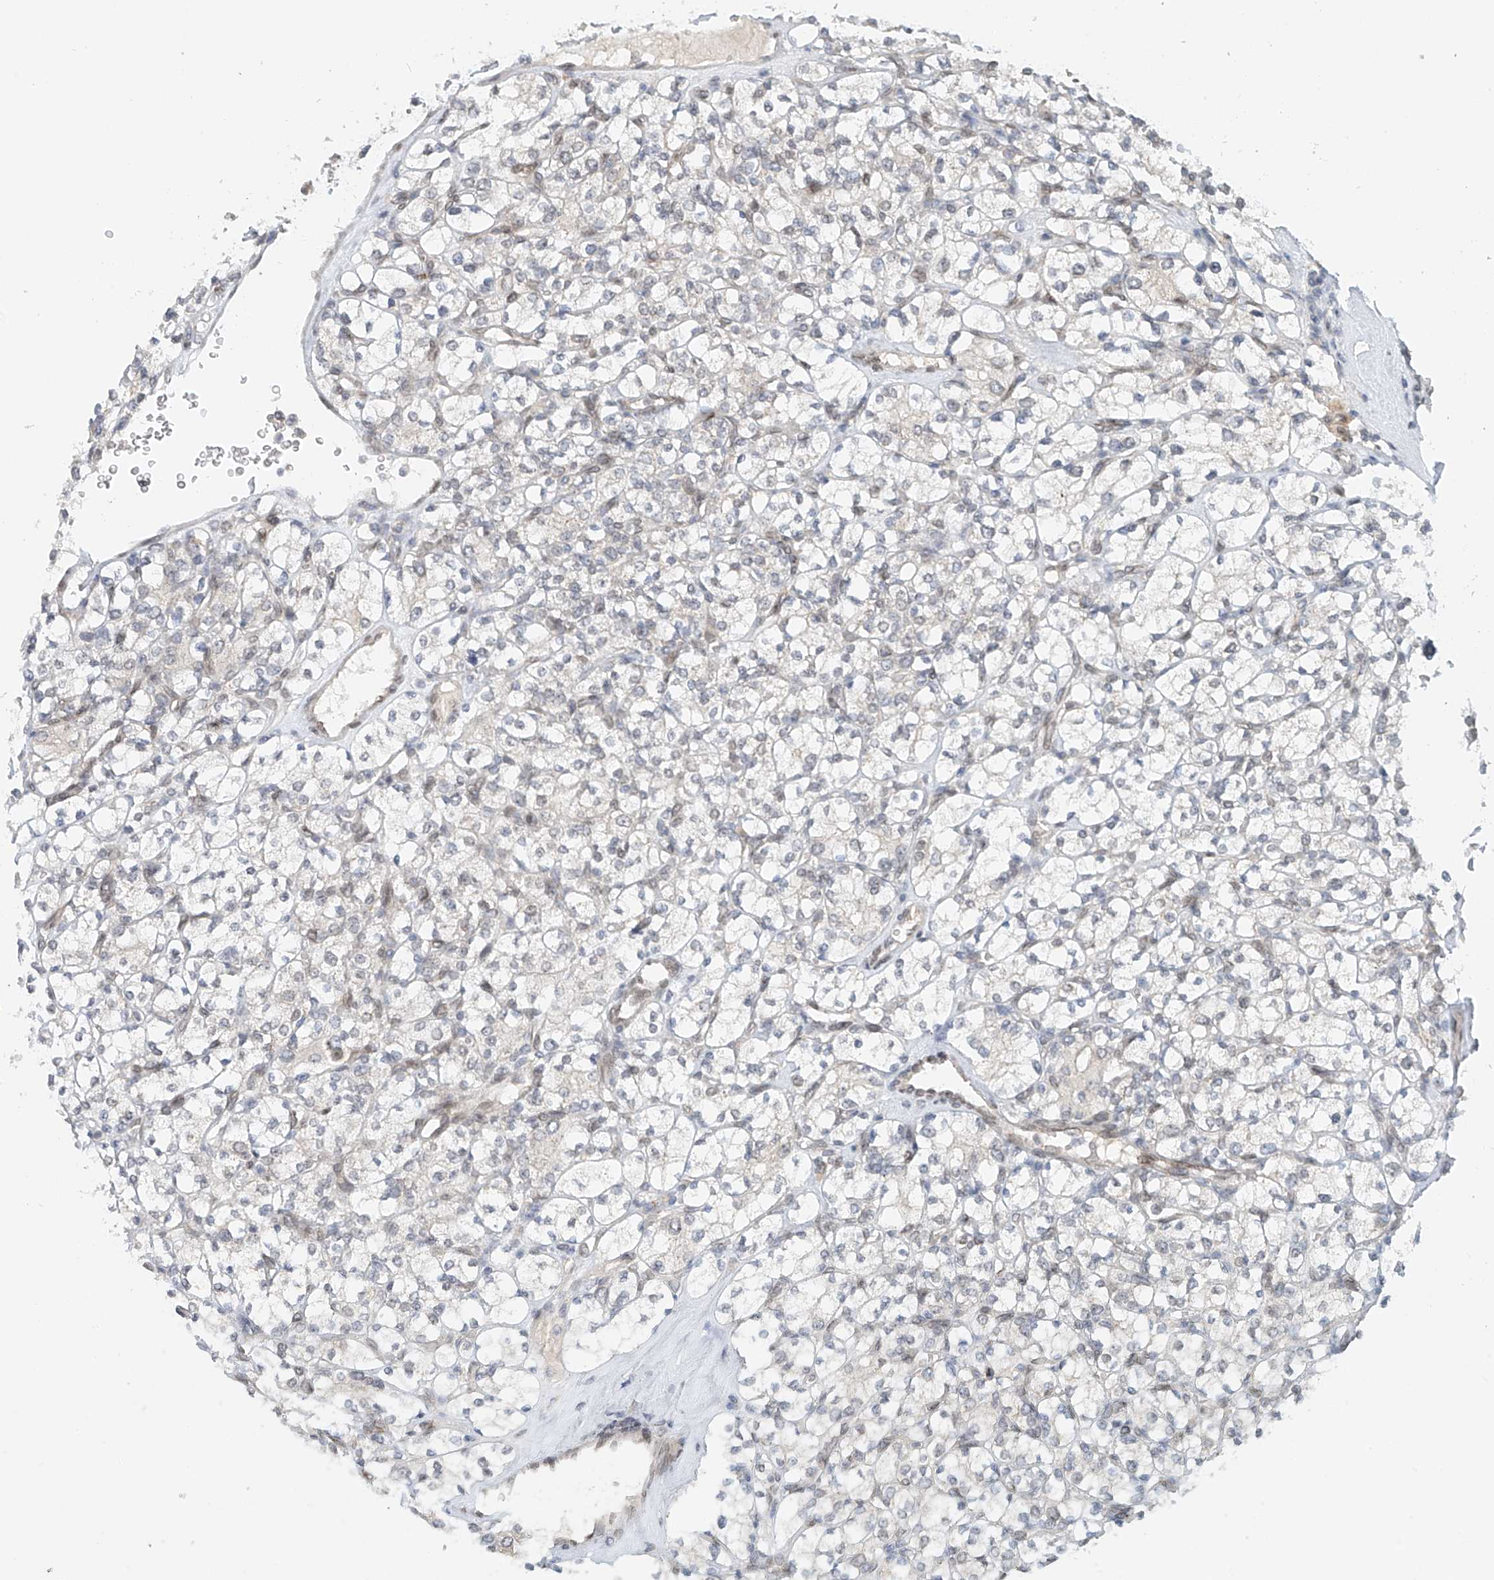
{"staining": {"intensity": "negative", "quantity": "none", "location": "none"}, "tissue": "renal cancer", "cell_type": "Tumor cells", "image_type": "cancer", "snomed": [{"axis": "morphology", "description": "Adenocarcinoma, NOS"}, {"axis": "topography", "description": "Kidney"}], "caption": "The IHC micrograph has no significant staining in tumor cells of renal cancer tissue.", "gene": "STARD9", "patient": {"sex": "male", "age": 77}}